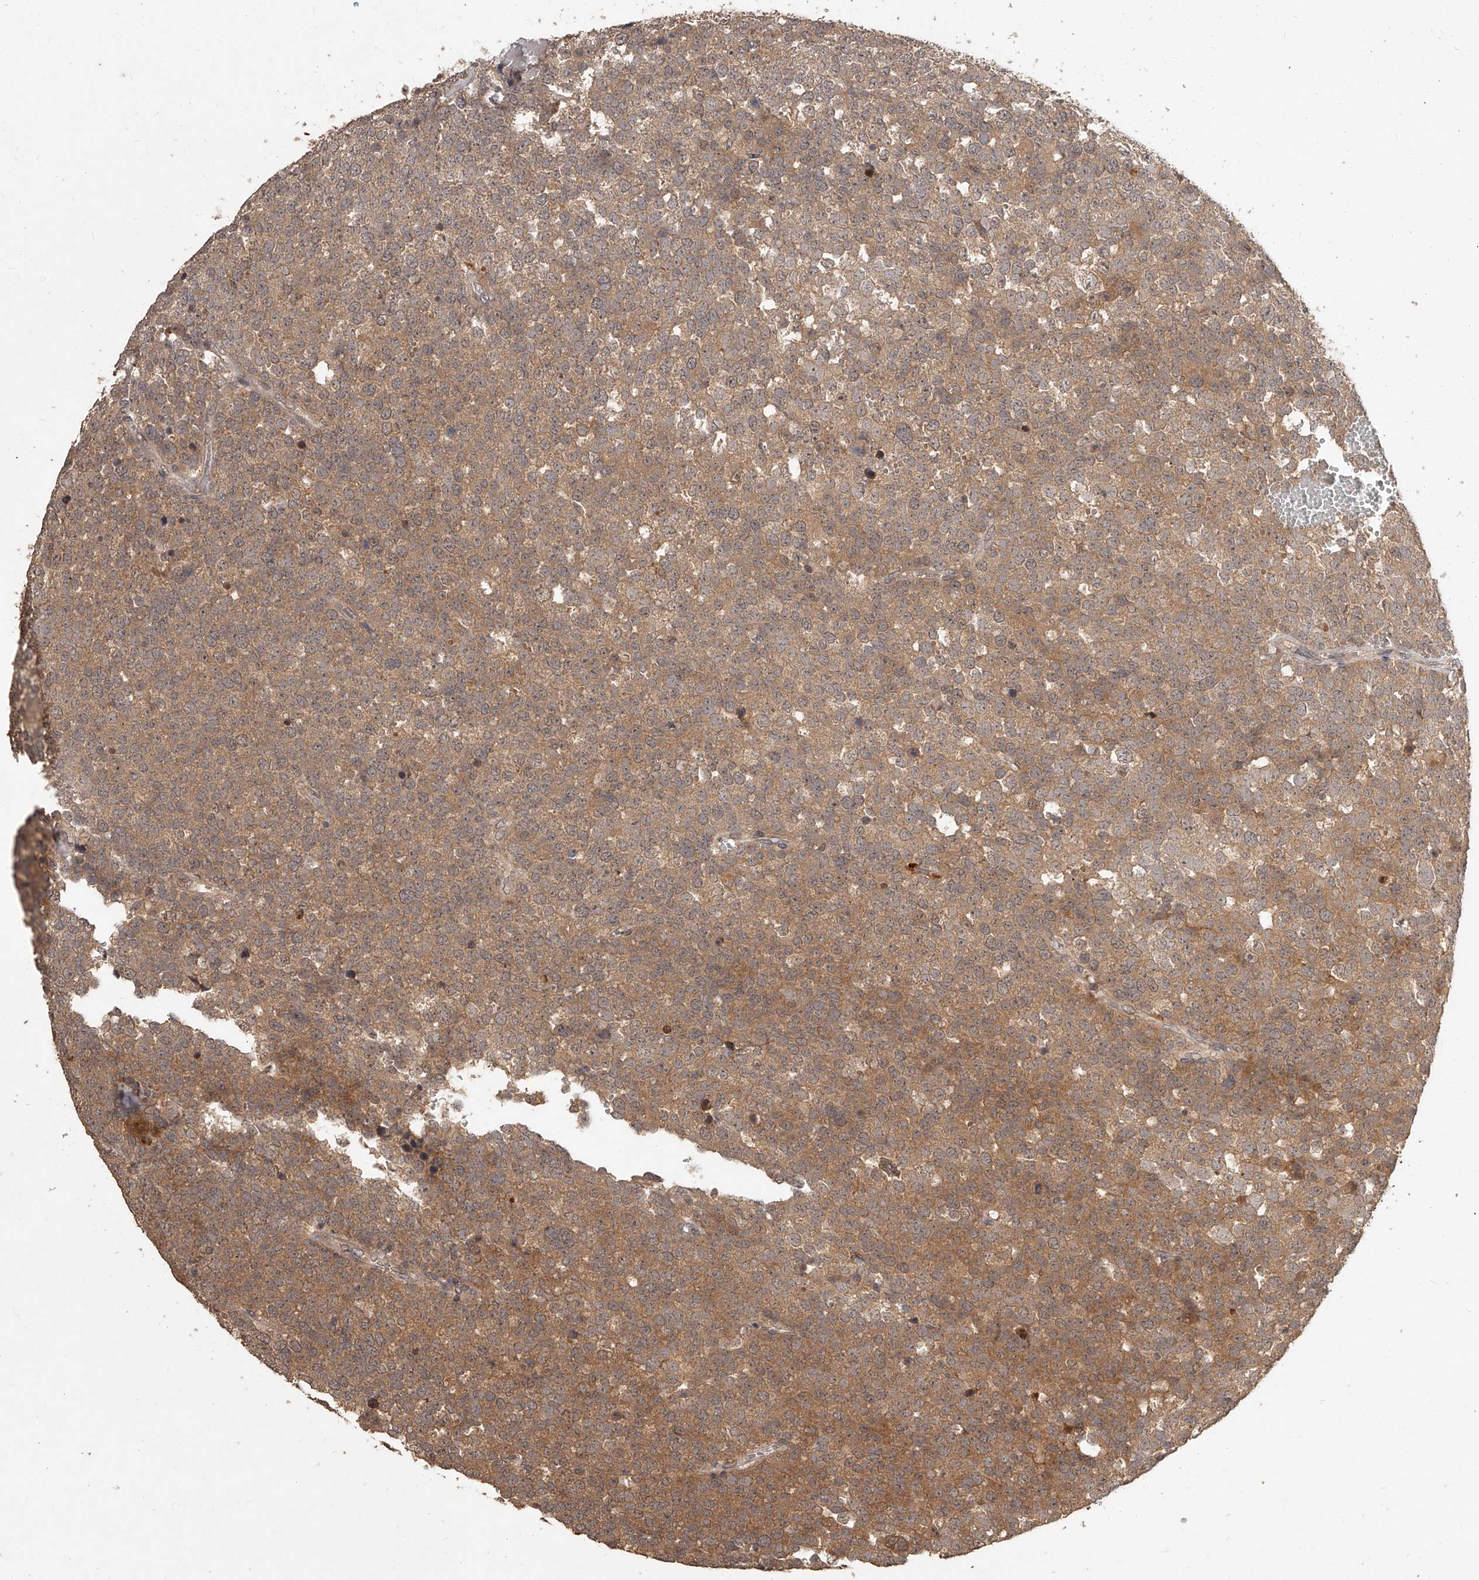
{"staining": {"intensity": "moderate", "quantity": ">75%", "location": "cytoplasmic/membranous"}, "tissue": "testis cancer", "cell_type": "Tumor cells", "image_type": "cancer", "snomed": [{"axis": "morphology", "description": "Seminoma, NOS"}, {"axis": "topography", "description": "Testis"}], "caption": "Brown immunohistochemical staining in testis cancer (seminoma) shows moderate cytoplasmic/membranous expression in about >75% of tumor cells.", "gene": "SLC37A1", "patient": {"sex": "male", "age": 71}}